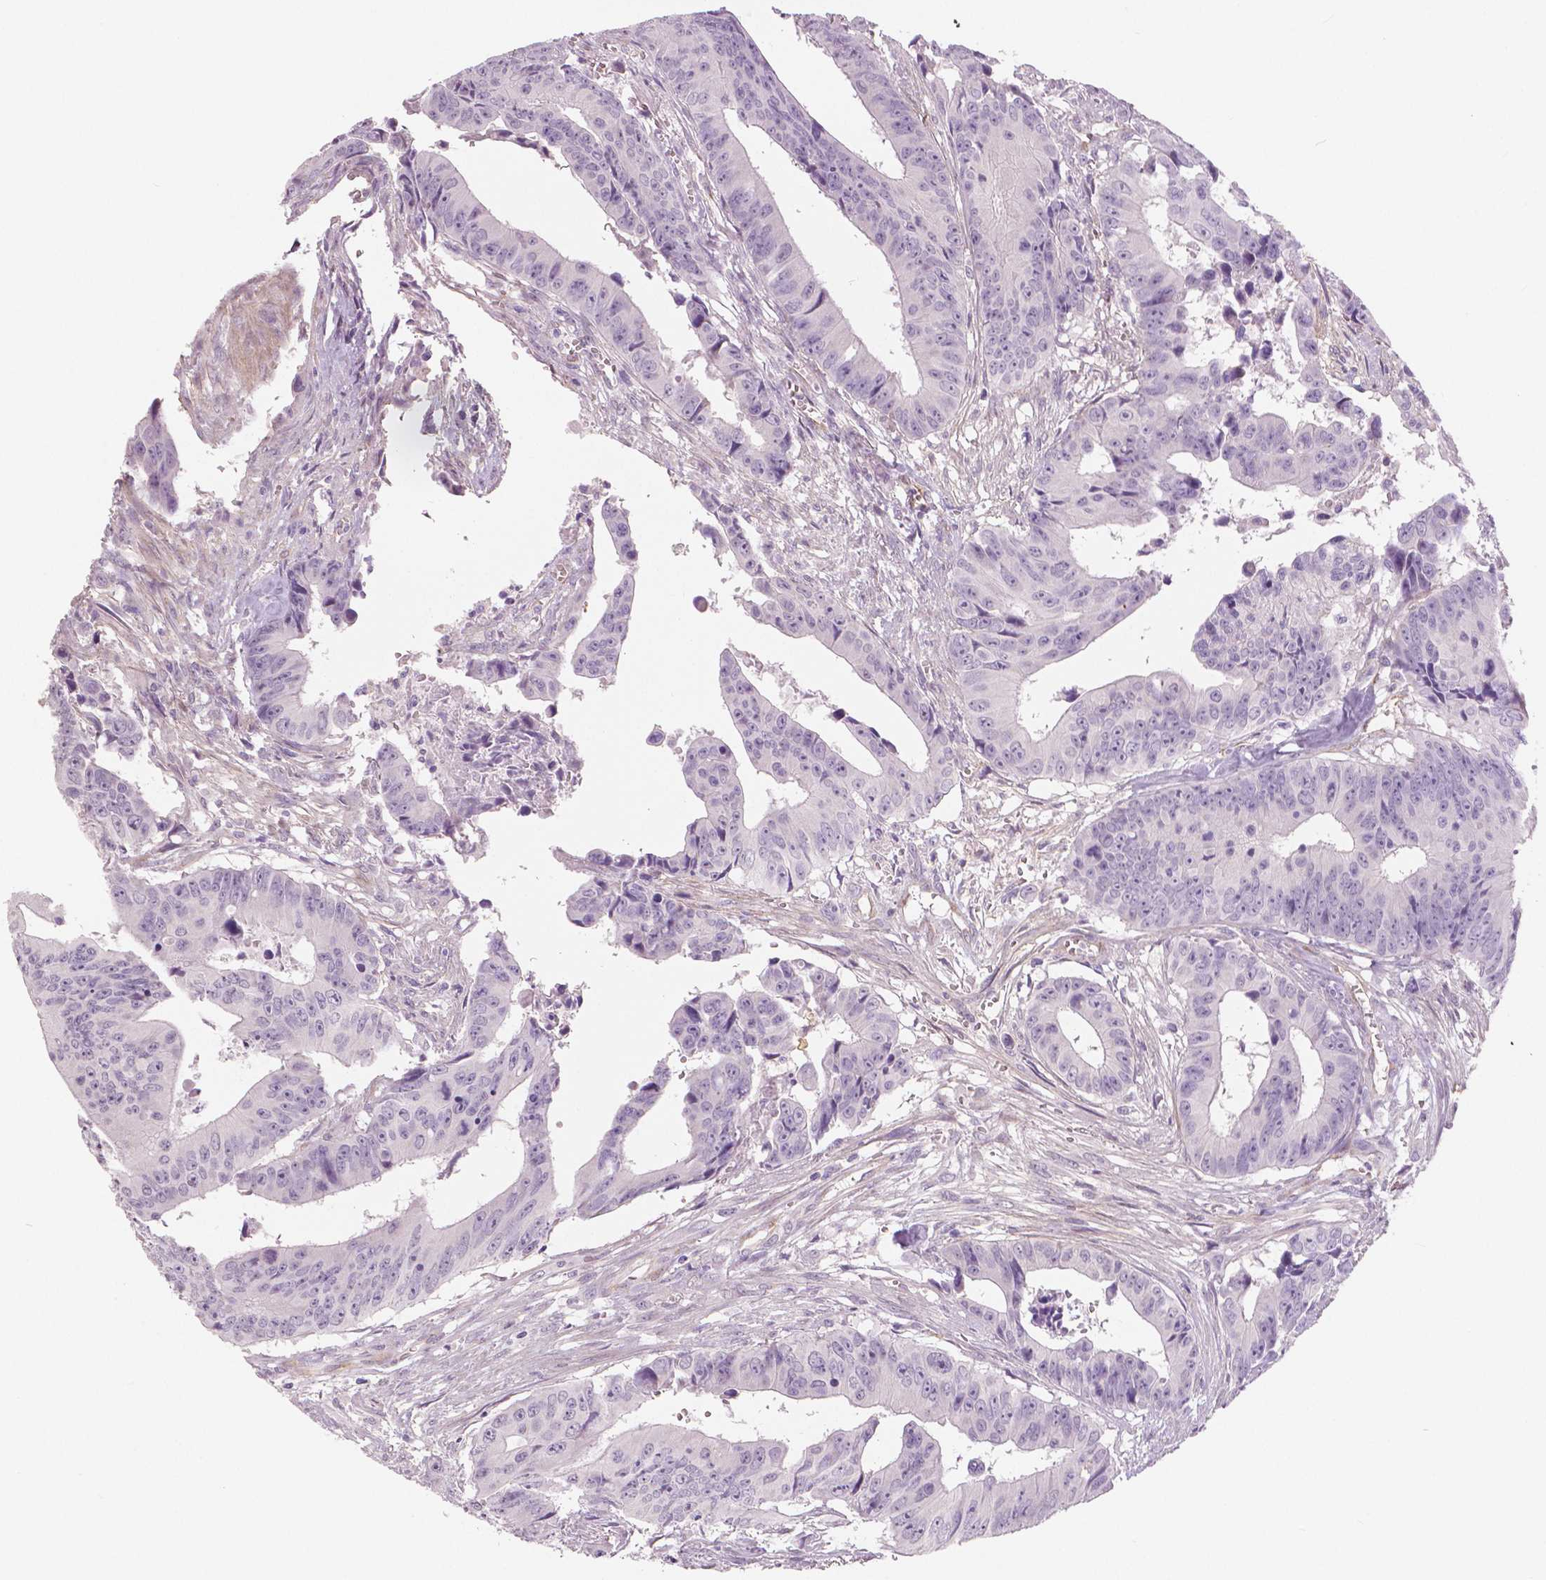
{"staining": {"intensity": "negative", "quantity": "none", "location": "none"}, "tissue": "colorectal cancer", "cell_type": "Tumor cells", "image_type": "cancer", "snomed": [{"axis": "morphology", "description": "Adenocarcinoma, NOS"}, {"axis": "topography", "description": "Colon"}], "caption": "Human colorectal adenocarcinoma stained for a protein using immunohistochemistry exhibits no expression in tumor cells.", "gene": "FLT1", "patient": {"sex": "female", "age": 87}}